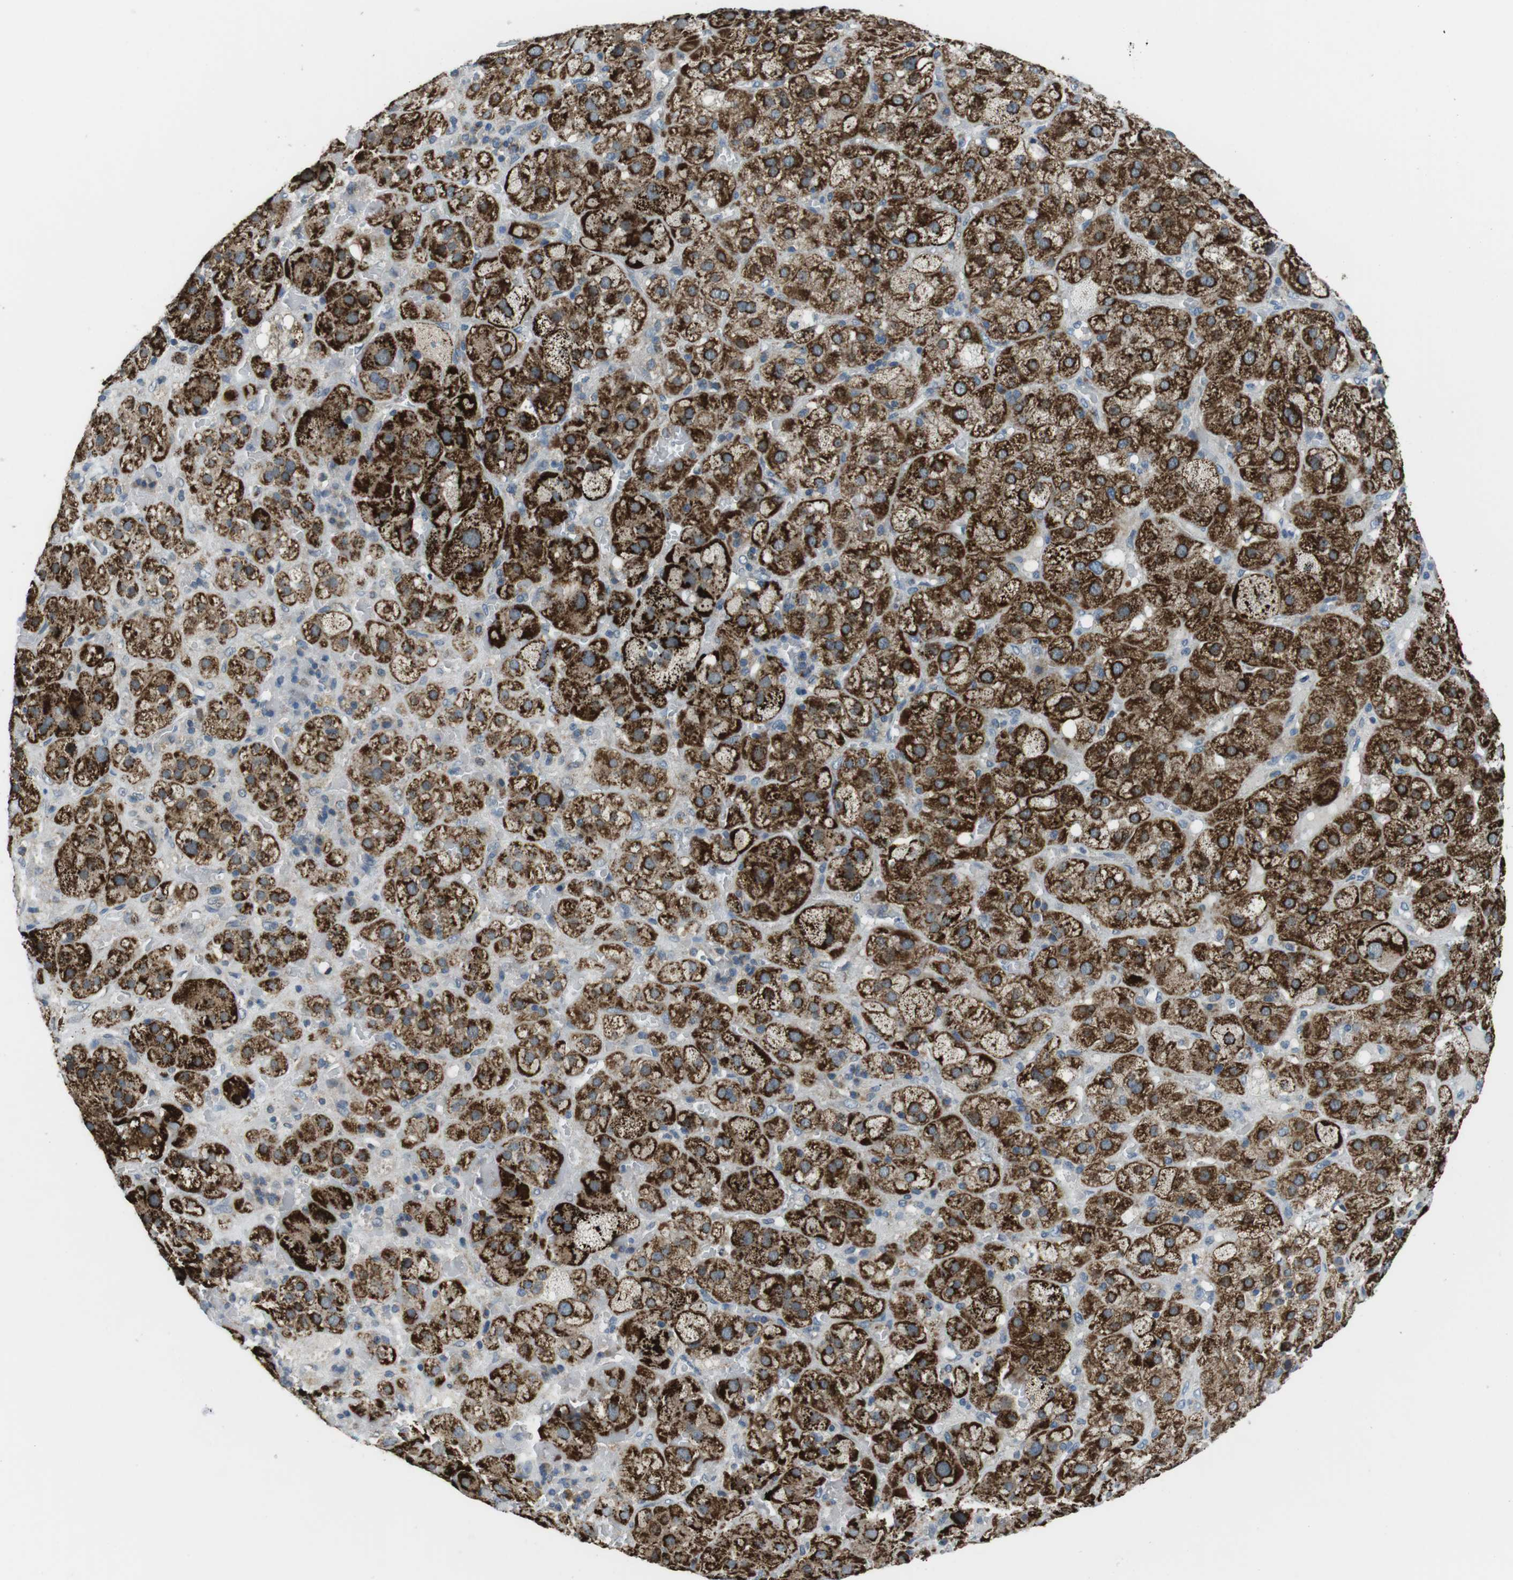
{"staining": {"intensity": "strong", "quantity": ">75%", "location": "cytoplasmic/membranous"}, "tissue": "adrenal gland", "cell_type": "Glandular cells", "image_type": "normal", "snomed": [{"axis": "morphology", "description": "Normal tissue, NOS"}, {"axis": "topography", "description": "Adrenal gland"}], "caption": "High-power microscopy captured an IHC histopathology image of unremarkable adrenal gland, revealing strong cytoplasmic/membranous staining in approximately >75% of glandular cells.", "gene": "BACE1", "patient": {"sex": "female", "age": 47}}